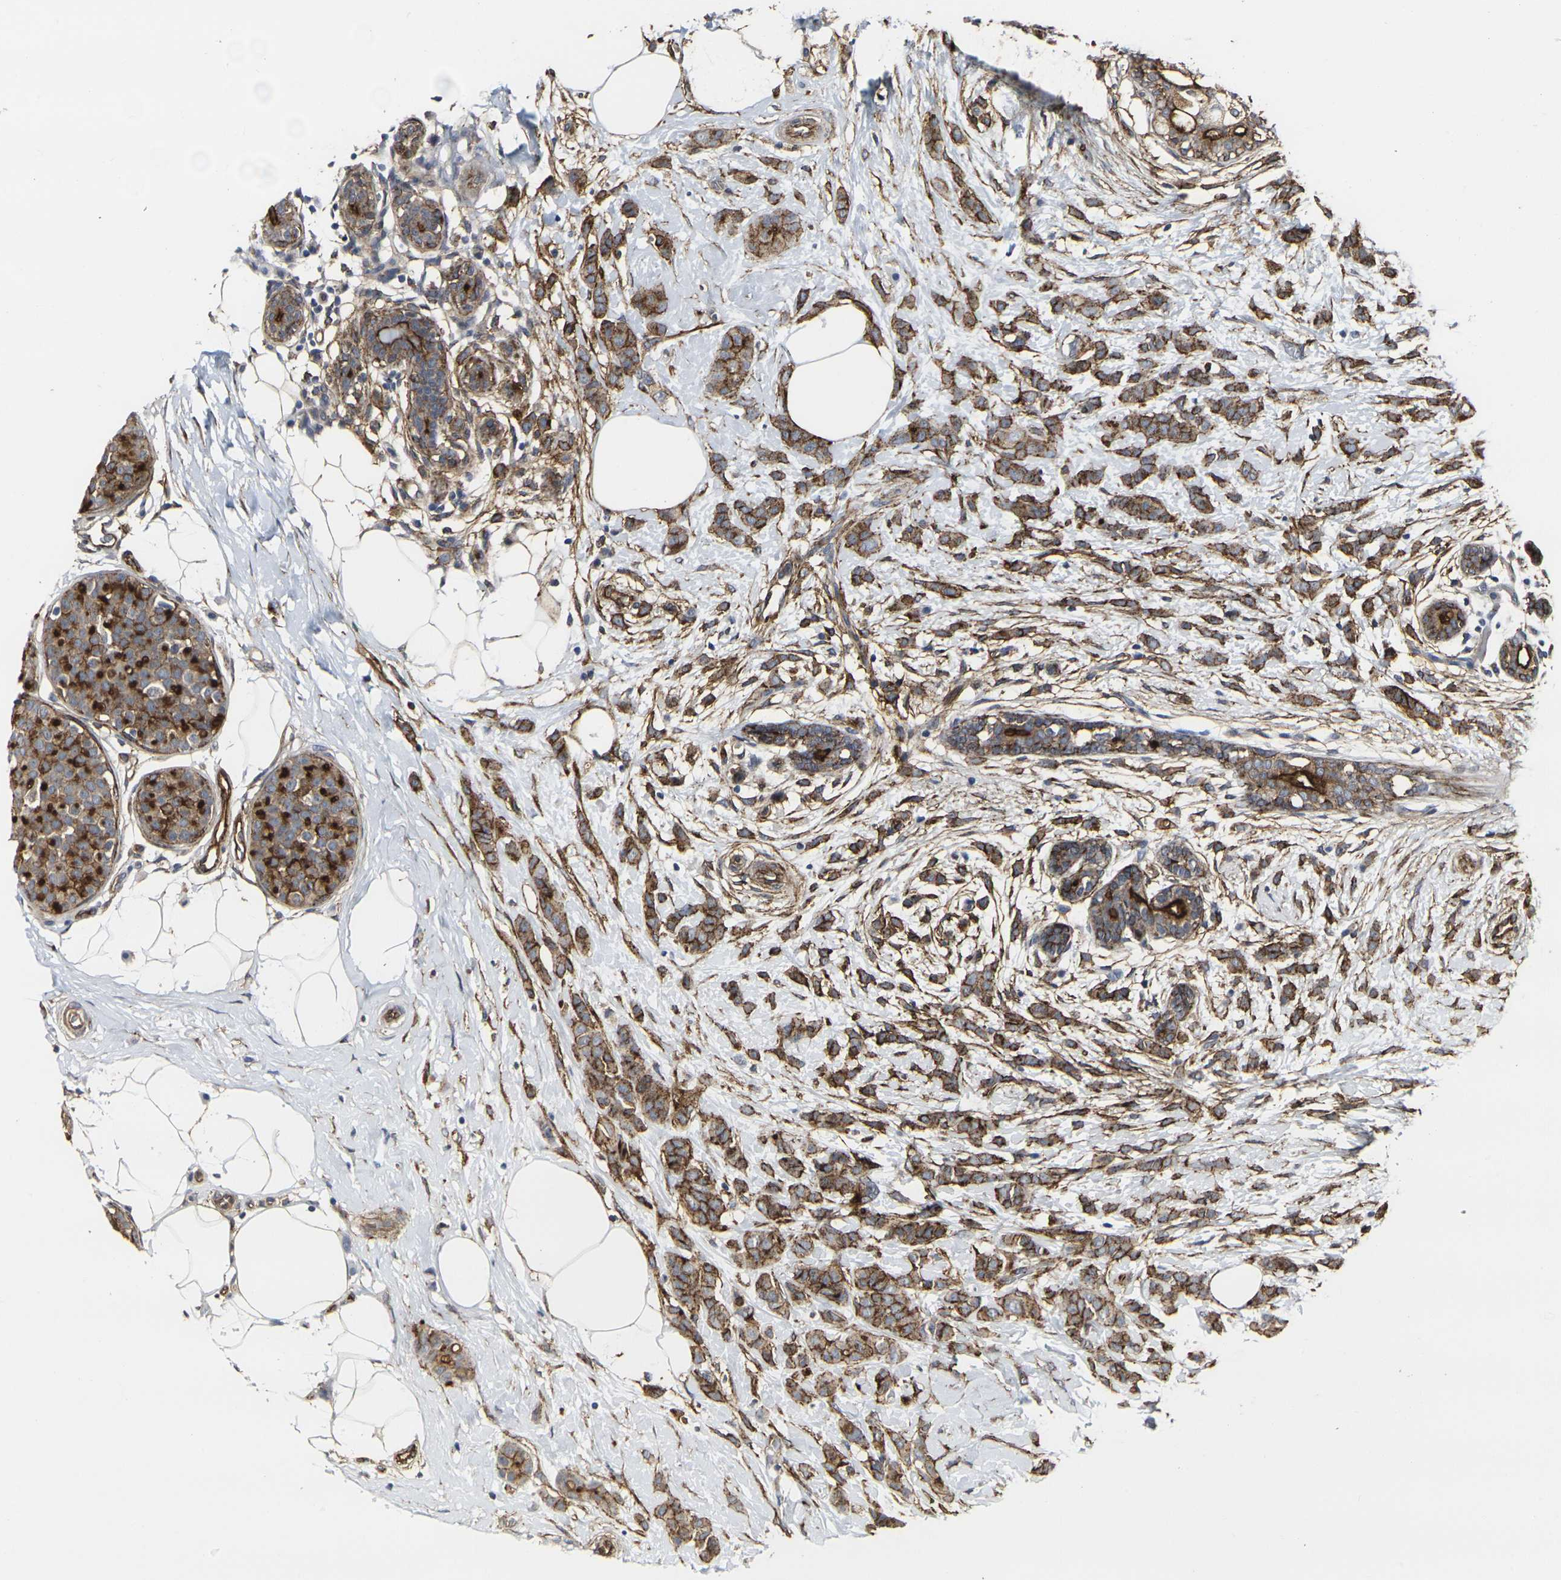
{"staining": {"intensity": "strong", "quantity": ">75%", "location": "cytoplasmic/membranous"}, "tissue": "breast cancer", "cell_type": "Tumor cells", "image_type": "cancer", "snomed": [{"axis": "morphology", "description": "Lobular carcinoma, in situ"}, {"axis": "morphology", "description": "Lobular carcinoma"}, {"axis": "topography", "description": "Breast"}], "caption": "Protein staining demonstrates strong cytoplasmic/membranous positivity in about >75% of tumor cells in breast lobular carcinoma in situ.", "gene": "MYOF", "patient": {"sex": "female", "age": 41}}